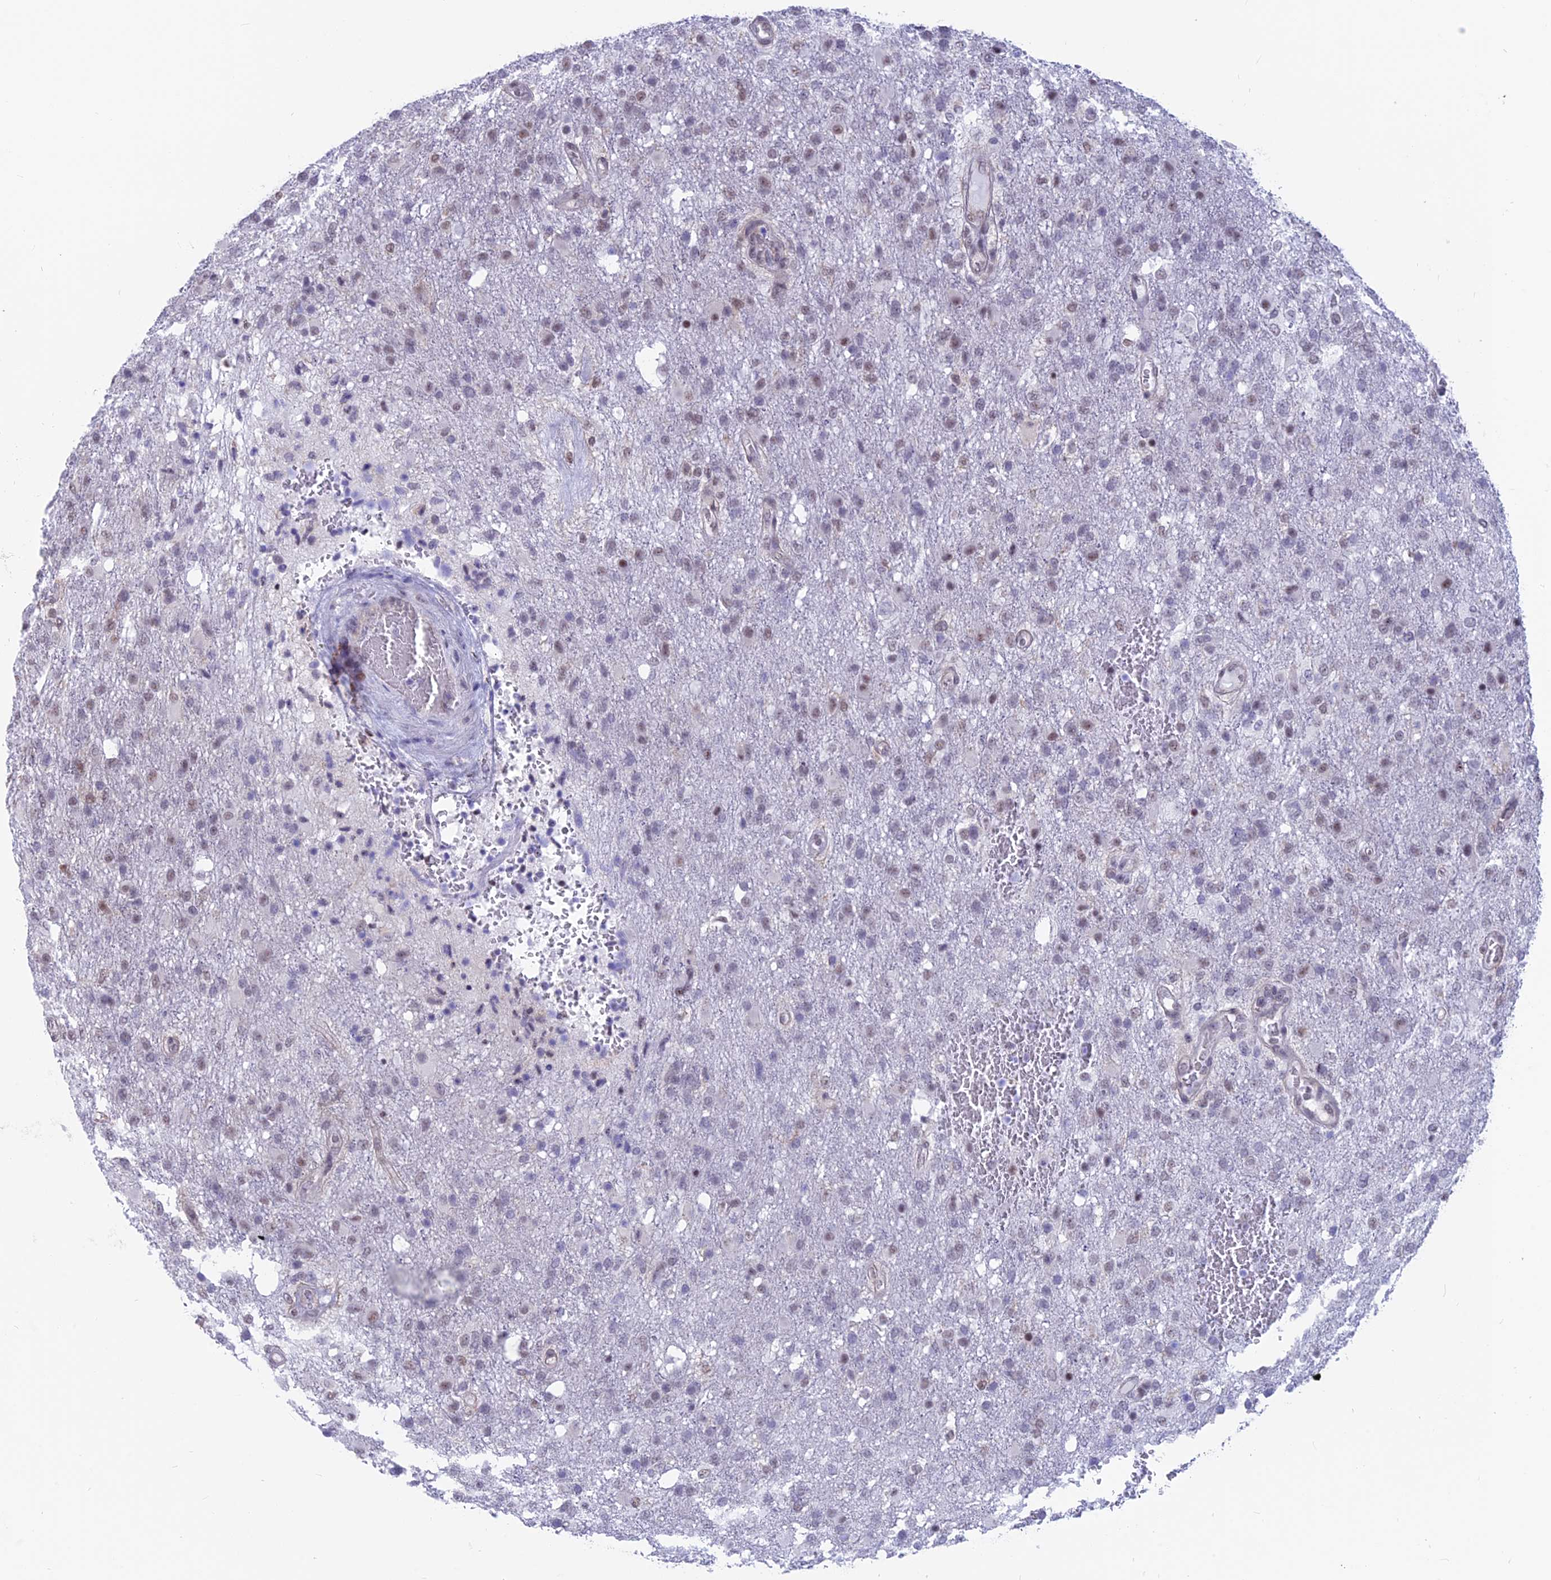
{"staining": {"intensity": "moderate", "quantity": "<25%", "location": "nuclear"}, "tissue": "glioma", "cell_type": "Tumor cells", "image_type": "cancer", "snomed": [{"axis": "morphology", "description": "Glioma, malignant, High grade"}, {"axis": "topography", "description": "Brain"}], "caption": "Immunohistochemistry photomicrograph of malignant glioma (high-grade) stained for a protein (brown), which shows low levels of moderate nuclear expression in about <25% of tumor cells.", "gene": "SRSF5", "patient": {"sex": "female", "age": 74}}